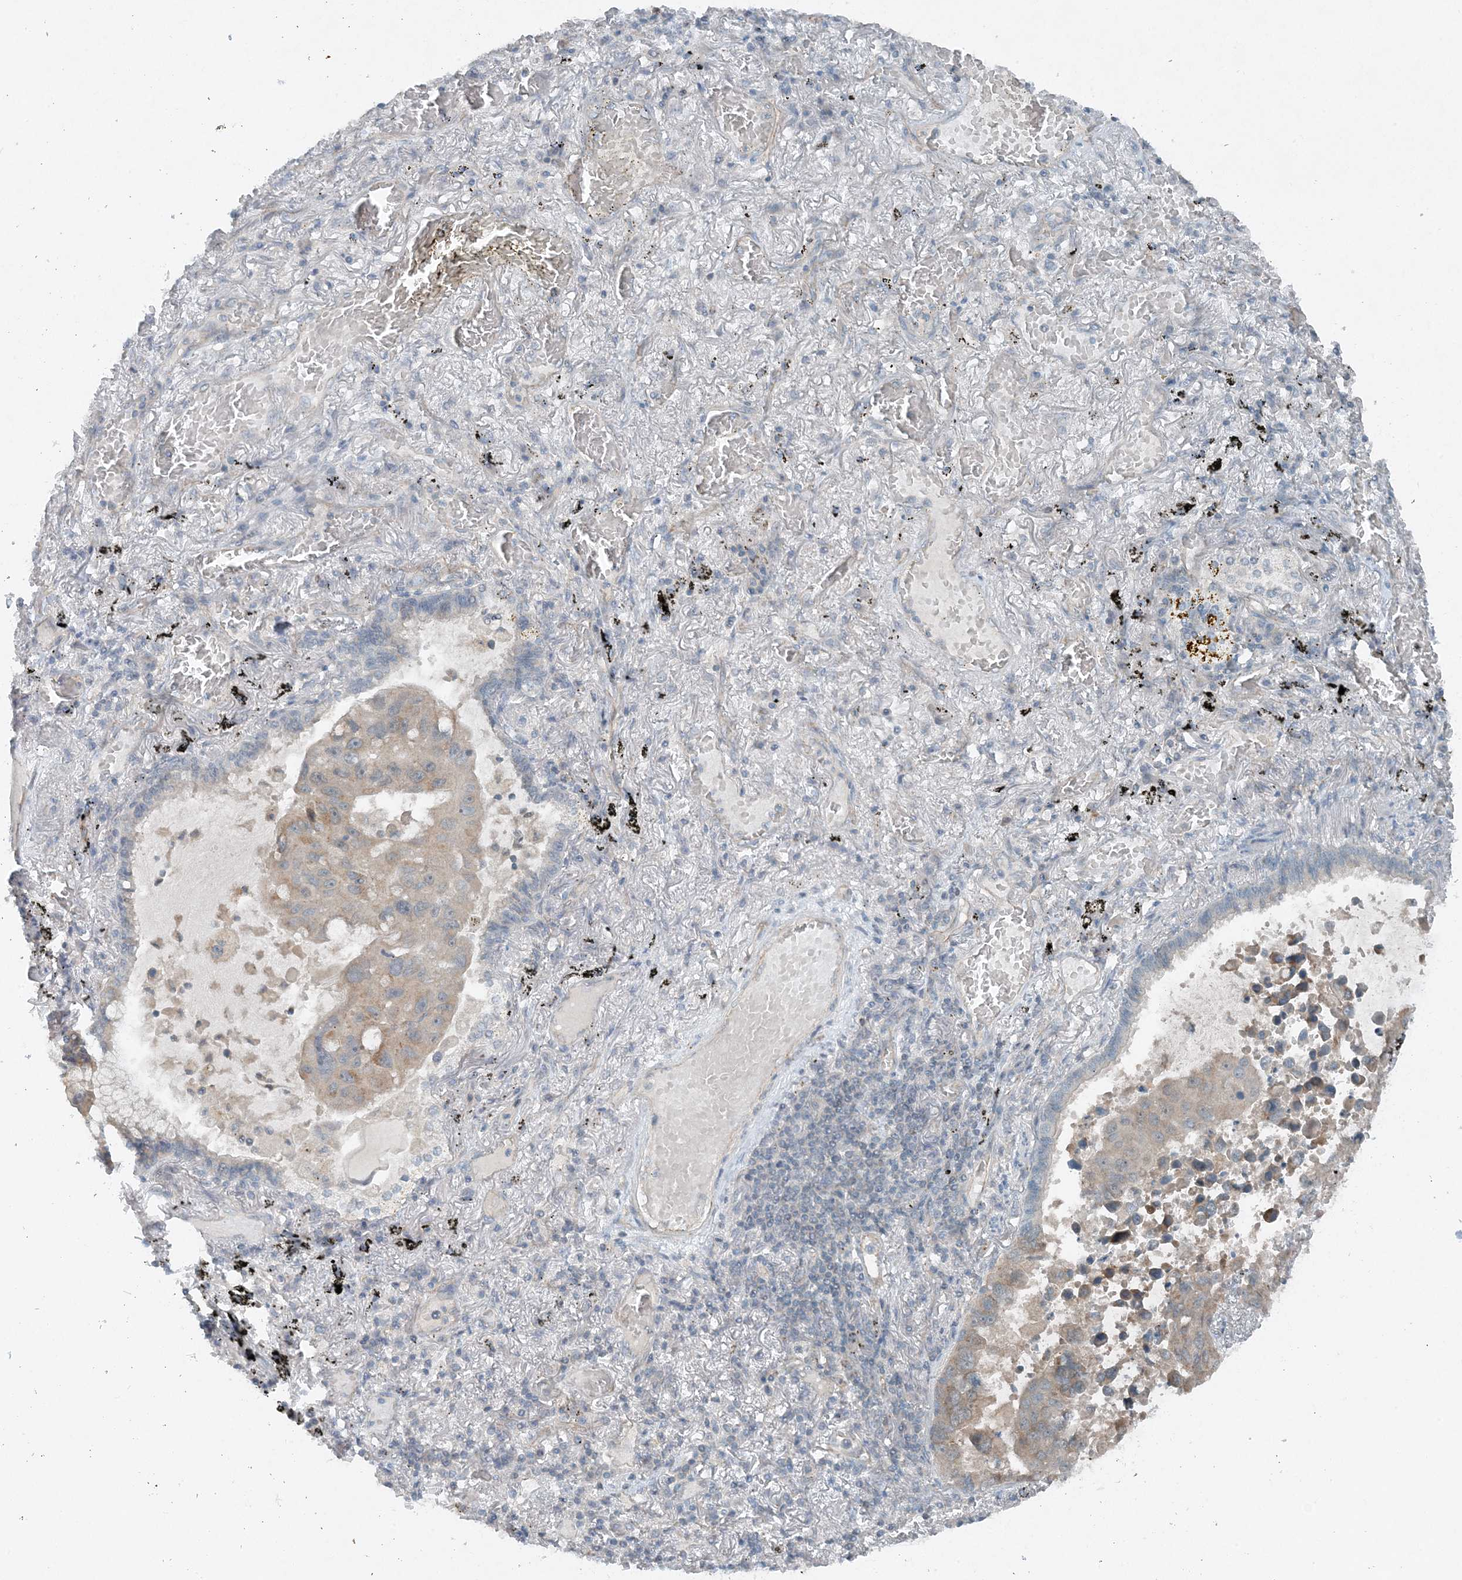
{"staining": {"intensity": "weak", "quantity": "25%-75%", "location": "cytoplasmic/membranous"}, "tissue": "lung cancer", "cell_type": "Tumor cells", "image_type": "cancer", "snomed": [{"axis": "morphology", "description": "Adenocarcinoma, NOS"}, {"axis": "topography", "description": "Lung"}], "caption": "The micrograph demonstrates staining of lung cancer, revealing weak cytoplasmic/membranous protein expression (brown color) within tumor cells. The staining is performed using DAB brown chromogen to label protein expression. The nuclei are counter-stained blue using hematoxylin.", "gene": "MITD1", "patient": {"sex": "male", "age": 64}}